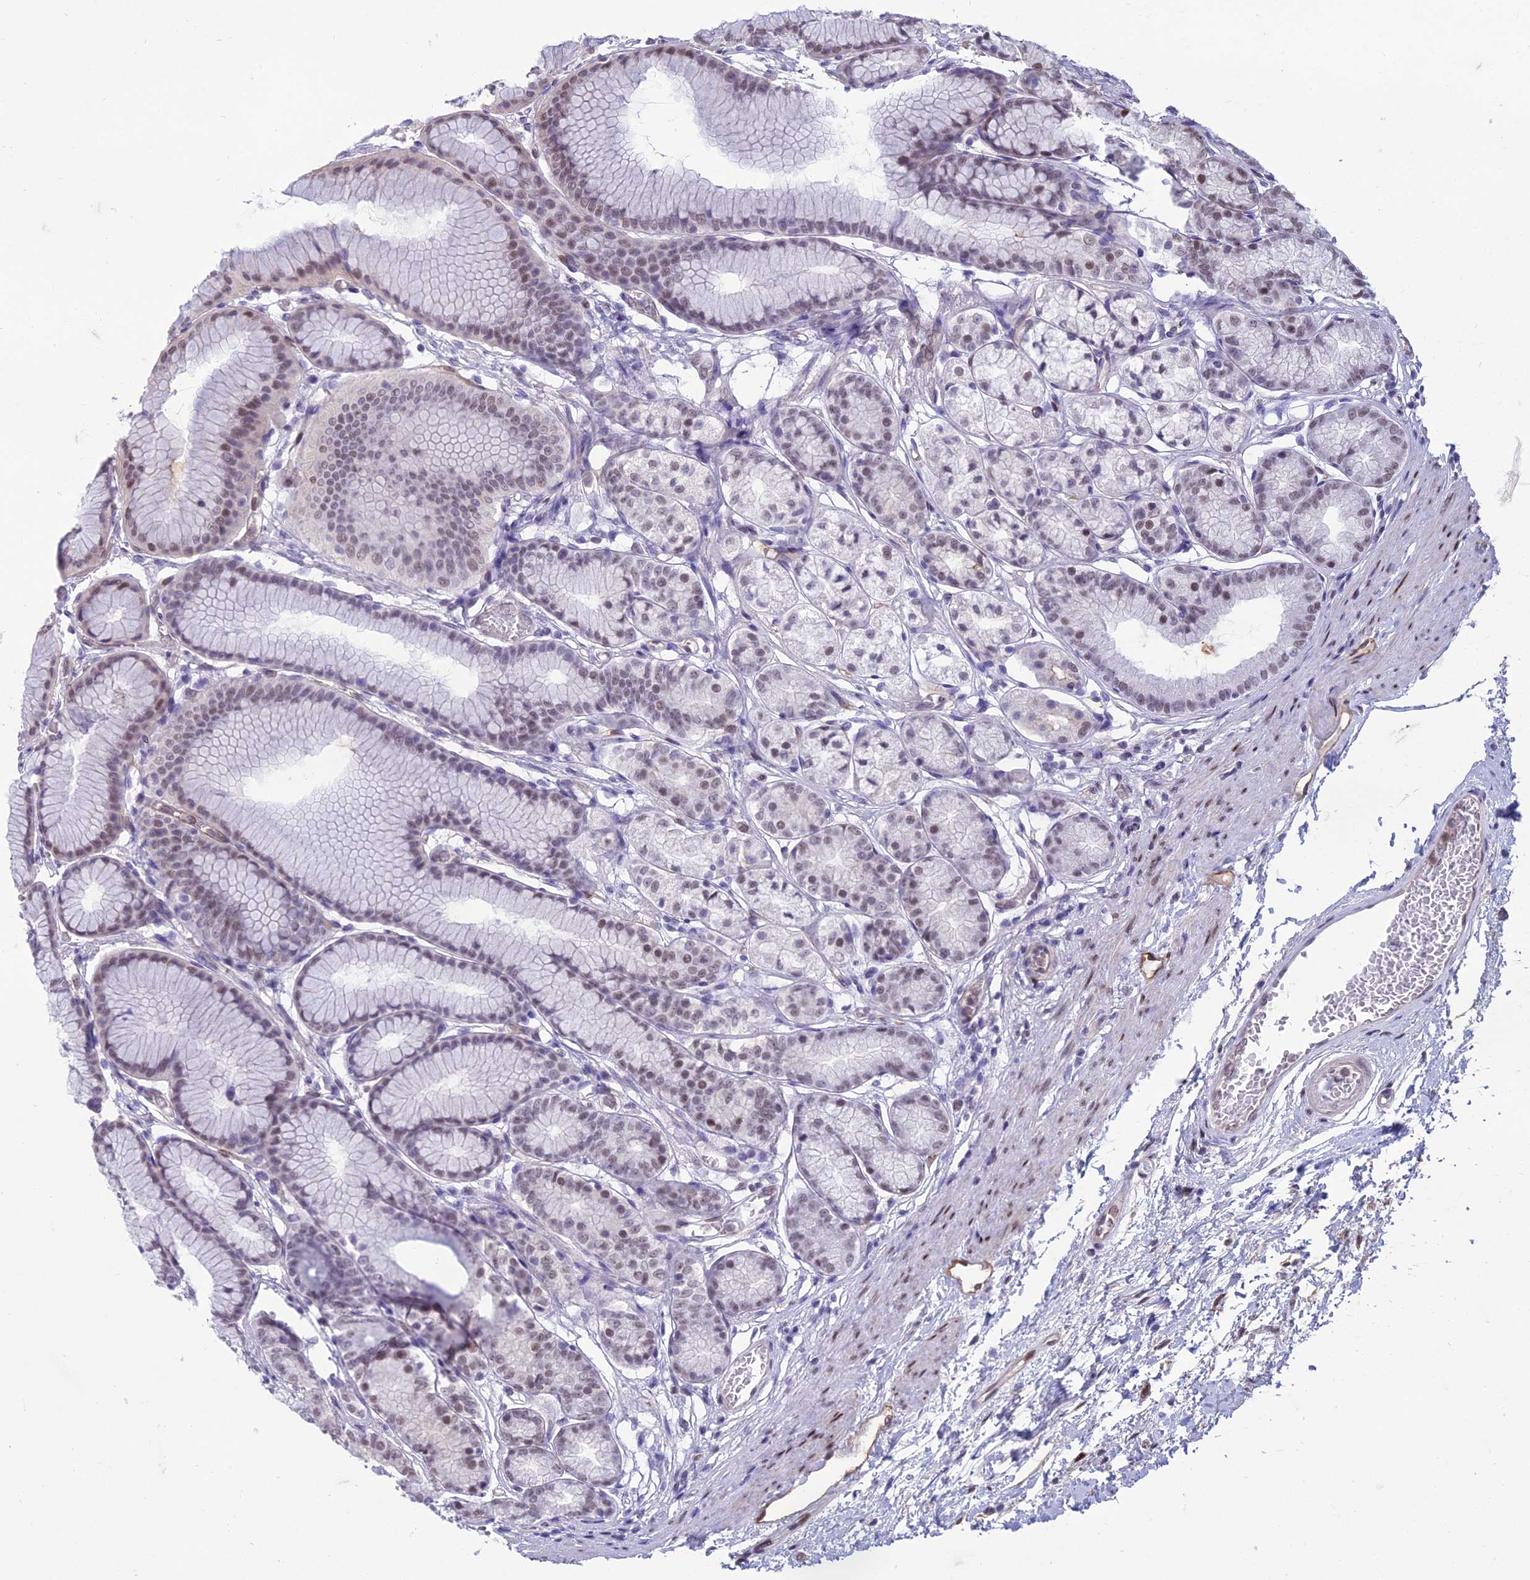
{"staining": {"intensity": "moderate", "quantity": "25%-75%", "location": "nuclear"}, "tissue": "stomach", "cell_type": "Glandular cells", "image_type": "normal", "snomed": [{"axis": "morphology", "description": "Normal tissue, NOS"}, {"axis": "morphology", "description": "Adenocarcinoma, NOS"}, {"axis": "morphology", "description": "Adenocarcinoma, High grade"}, {"axis": "topography", "description": "Stomach, upper"}, {"axis": "topography", "description": "Stomach"}], "caption": "Protein analysis of unremarkable stomach reveals moderate nuclear staining in about 25%-75% of glandular cells.", "gene": "RANBP3", "patient": {"sex": "female", "age": 65}}